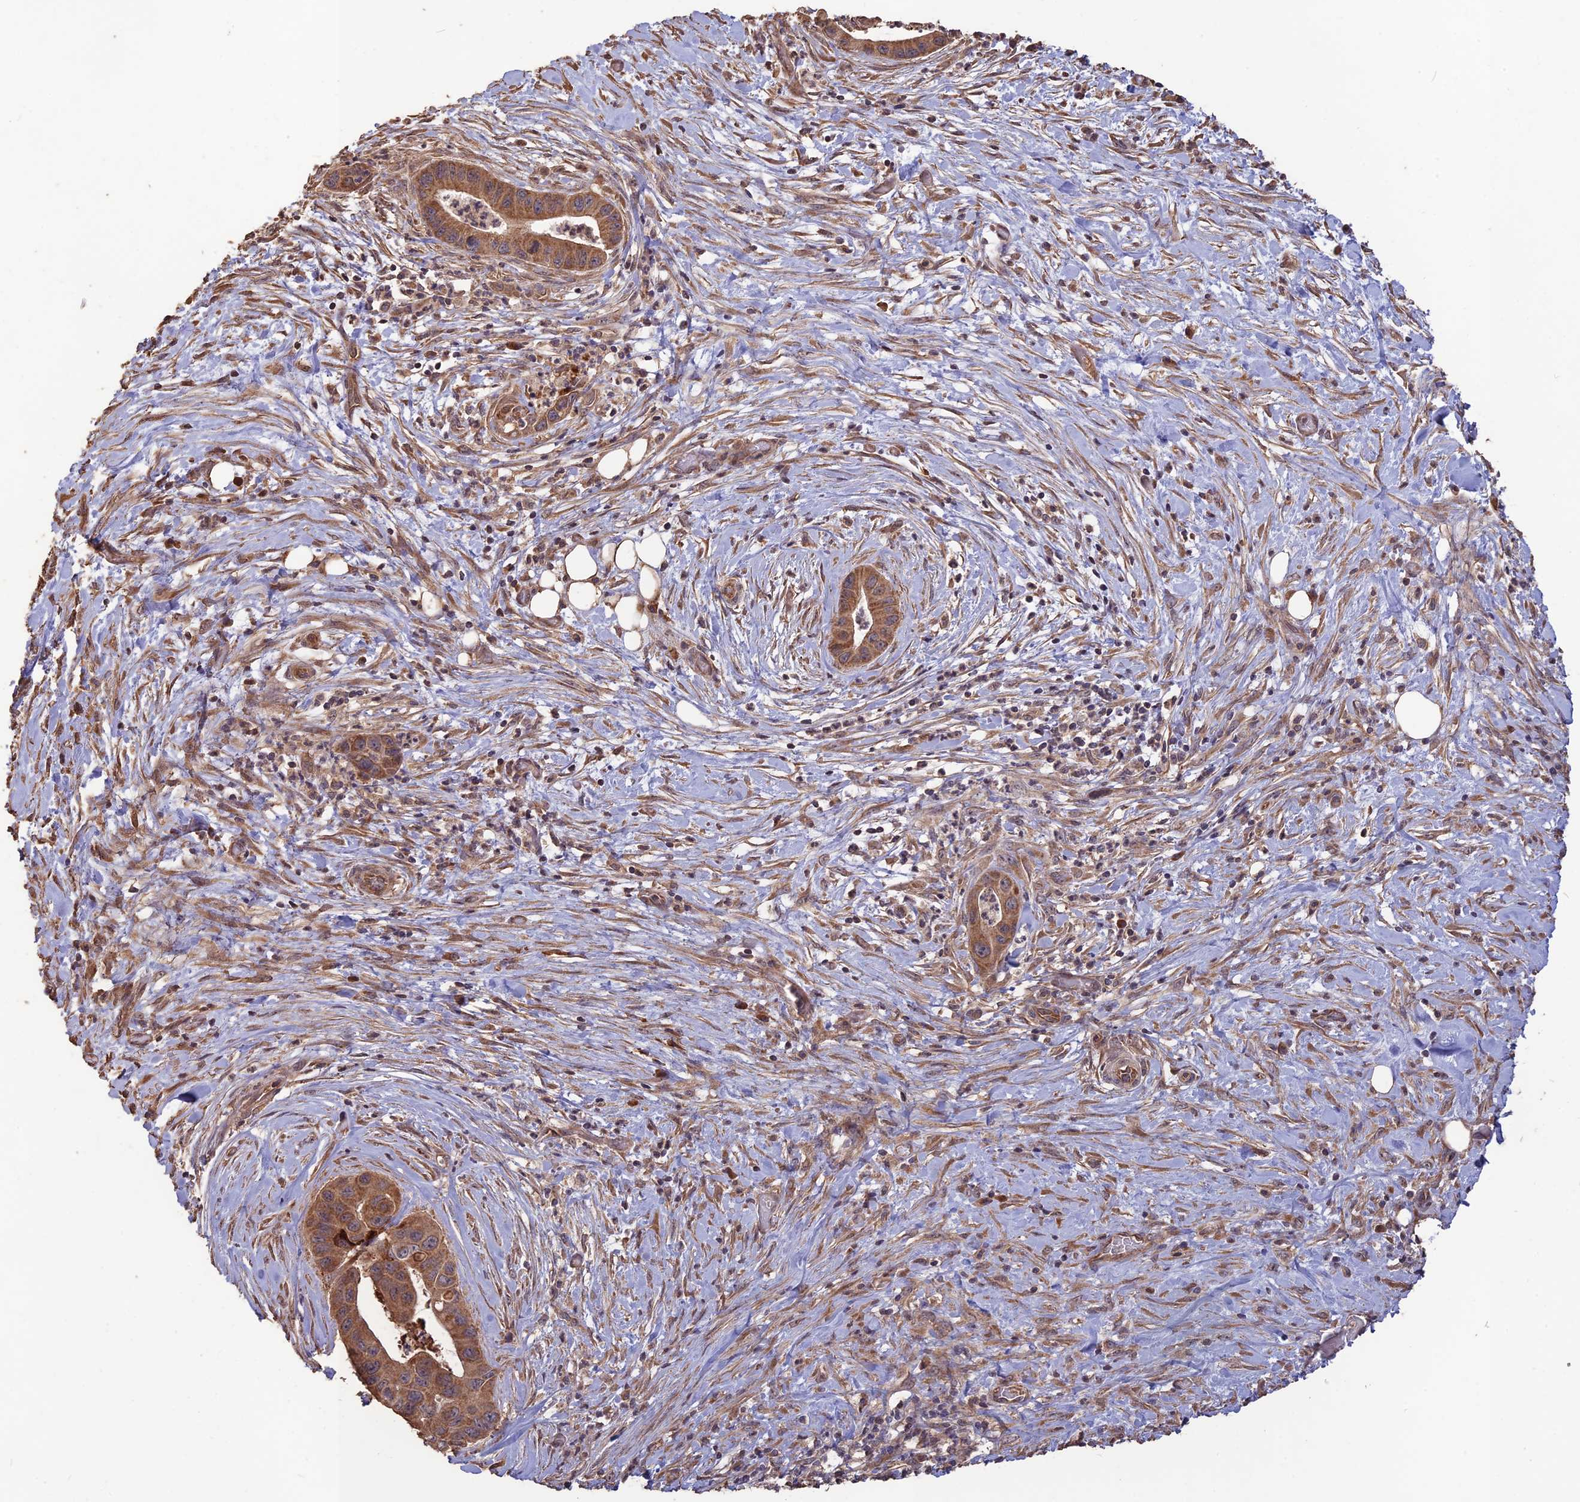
{"staining": {"intensity": "moderate", "quantity": ">75%", "location": "cytoplasmic/membranous"}, "tissue": "pancreatic cancer", "cell_type": "Tumor cells", "image_type": "cancer", "snomed": [{"axis": "morphology", "description": "Adenocarcinoma, NOS"}, {"axis": "topography", "description": "Pancreas"}], "caption": "Tumor cells reveal moderate cytoplasmic/membranous expression in approximately >75% of cells in pancreatic cancer (adenocarcinoma).", "gene": "LAYN", "patient": {"sex": "male", "age": 73}}